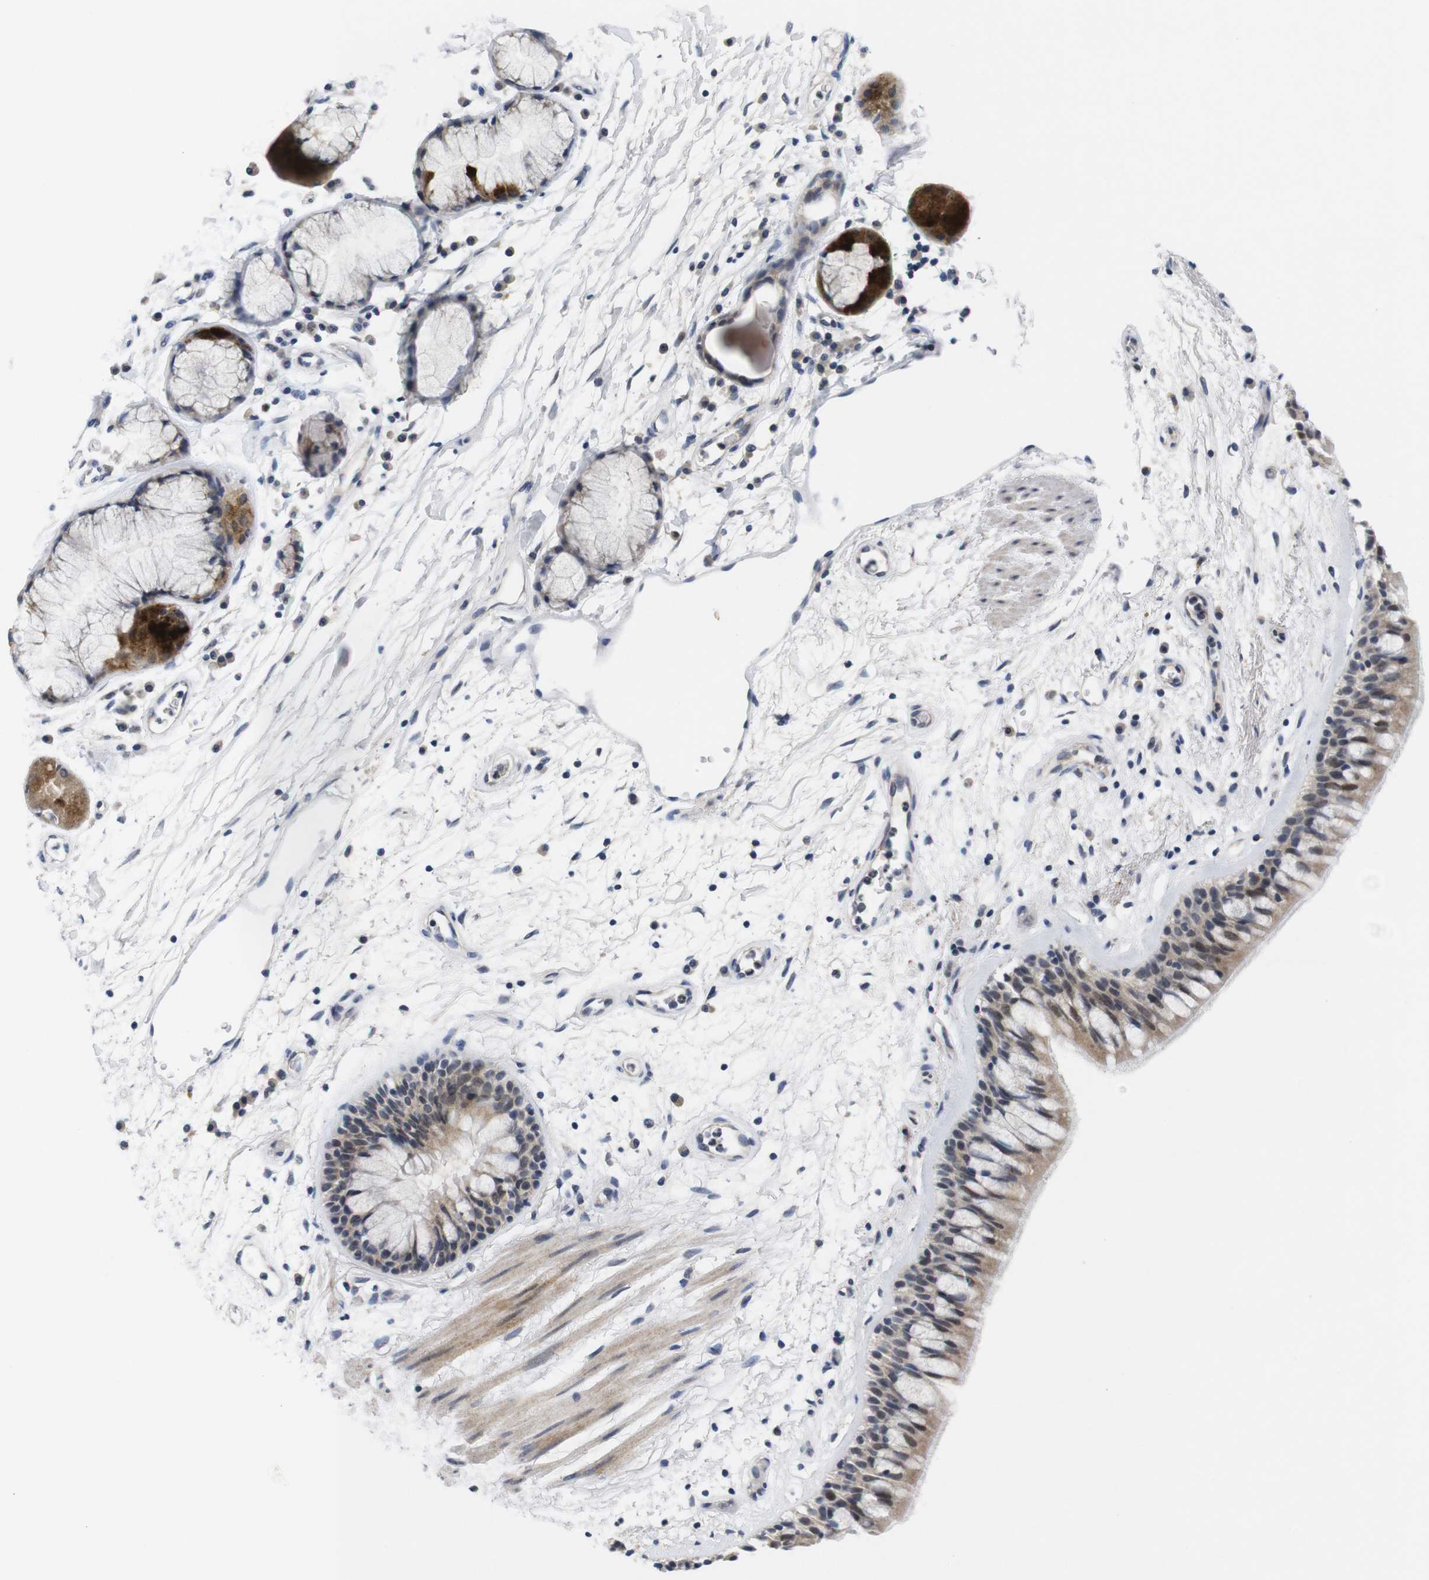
{"staining": {"intensity": "moderate", "quantity": "25%-75%", "location": "cytoplasmic/membranous,nuclear"}, "tissue": "bronchus", "cell_type": "Respiratory epithelial cells", "image_type": "normal", "snomed": [{"axis": "morphology", "description": "Normal tissue, NOS"}, {"axis": "morphology", "description": "Adenocarcinoma, NOS"}, {"axis": "topography", "description": "Bronchus"}, {"axis": "topography", "description": "Lung"}], "caption": "IHC micrograph of unremarkable bronchus stained for a protein (brown), which displays medium levels of moderate cytoplasmic/membranous,nuclear expression in about 25%-75% of respiratory epithelial cells.", "gene": "SKP2", "patient": {"sex": "female", "age": 54}}